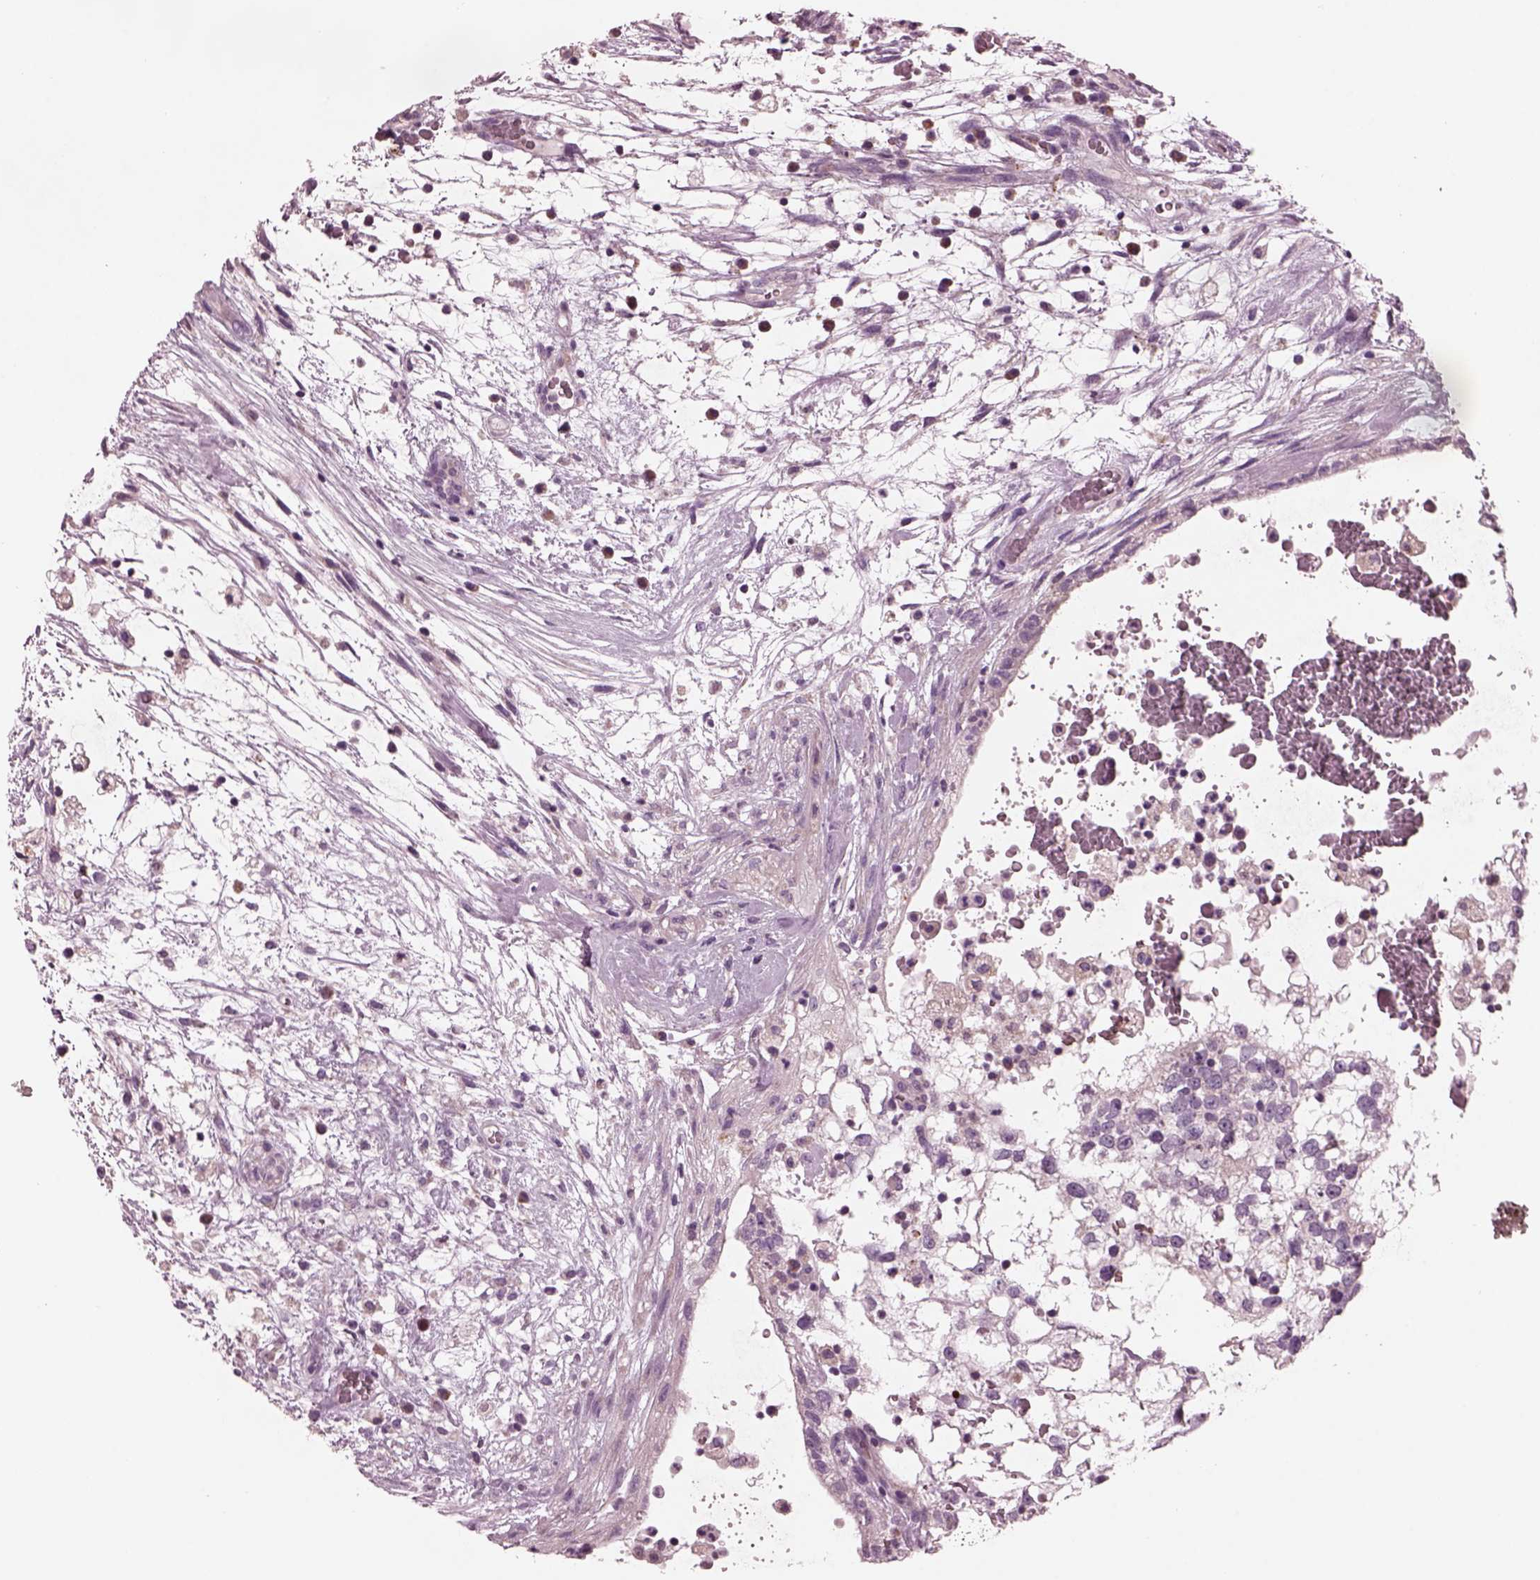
{"staining": {"intensity": "negative", "quantity": "none", "location": "none"}, "tissue": "testis cancer", "cell_type": "Tumor cells", "image_type": "cancer", "snomed": [{"axis": "morphology", "description": "Normal tissue, NOS"}, {"axis": "morphology", "description": "Carcinoma, Embryonal, NOS"}, {"axis": "topography", "description": "Testis"}], "caption": "There is no significant expression in tumor cells of embryonal carcinoma (testis).", "gene": "AP4M1", "patient": {"sex": "male", "age": 32}}